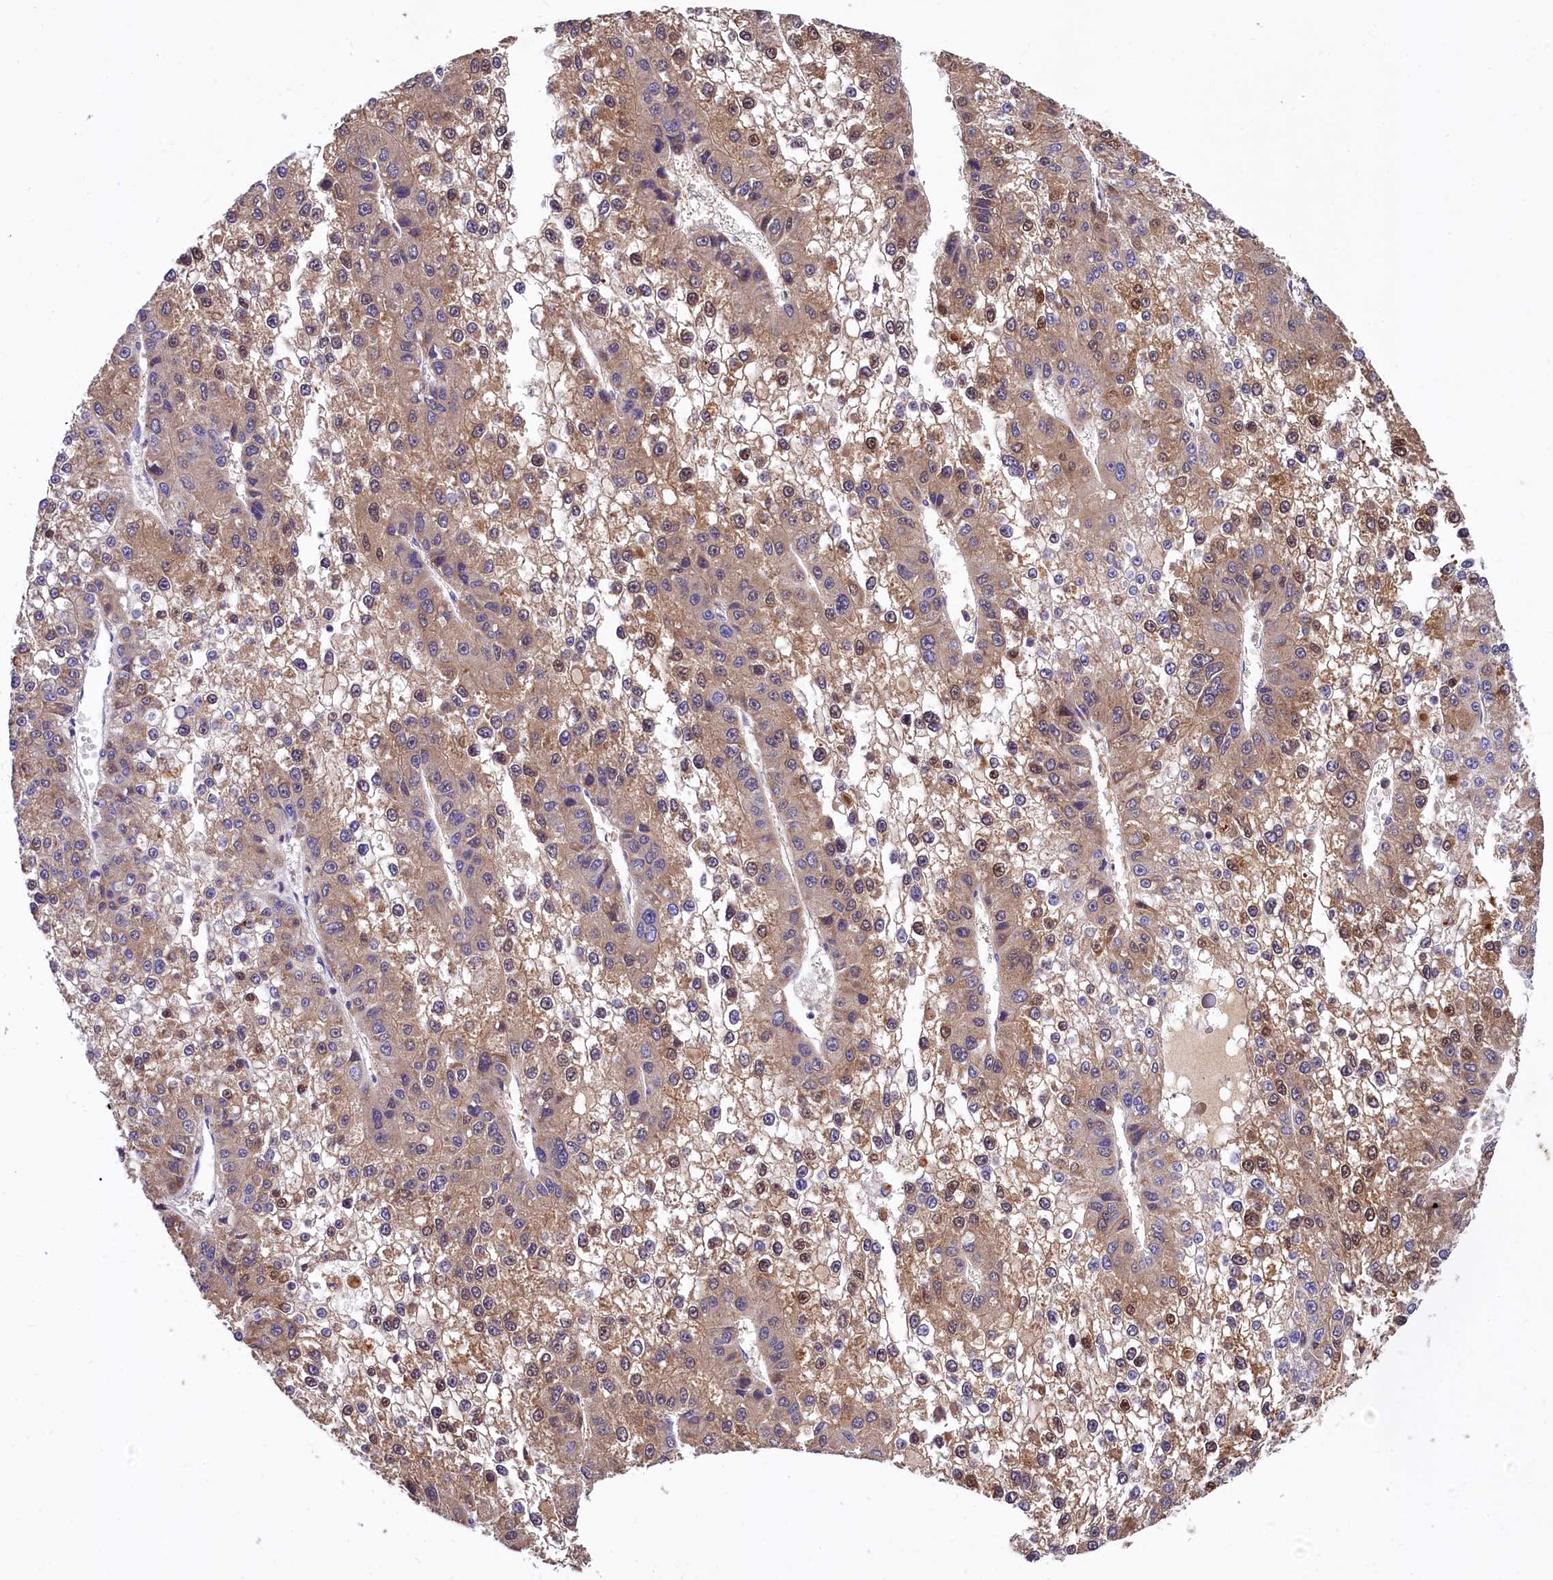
{"staining": {"intensity": "weak", "quantity": ">75%", "location": "cytoplasmic/membranous,nuclear"}, "tissue": "liver cancer", "cell_type": "Tumor cells", "image_type": "cancer", "snomed": [{"axis": "morphology", "description": "Carcinoma, Hepatocellular, NOS"}, {"axis": "topography", "description": "Liver"}], "caption": "Immunohistochemistry (DAB) staining of liver cancer displays weak cytoplasmic/membranous and nuclear protein positivity in approximately >75% of tumor cells.", "gene": "EPS8L2", "patient": {"sex": "female", "age": 73}}